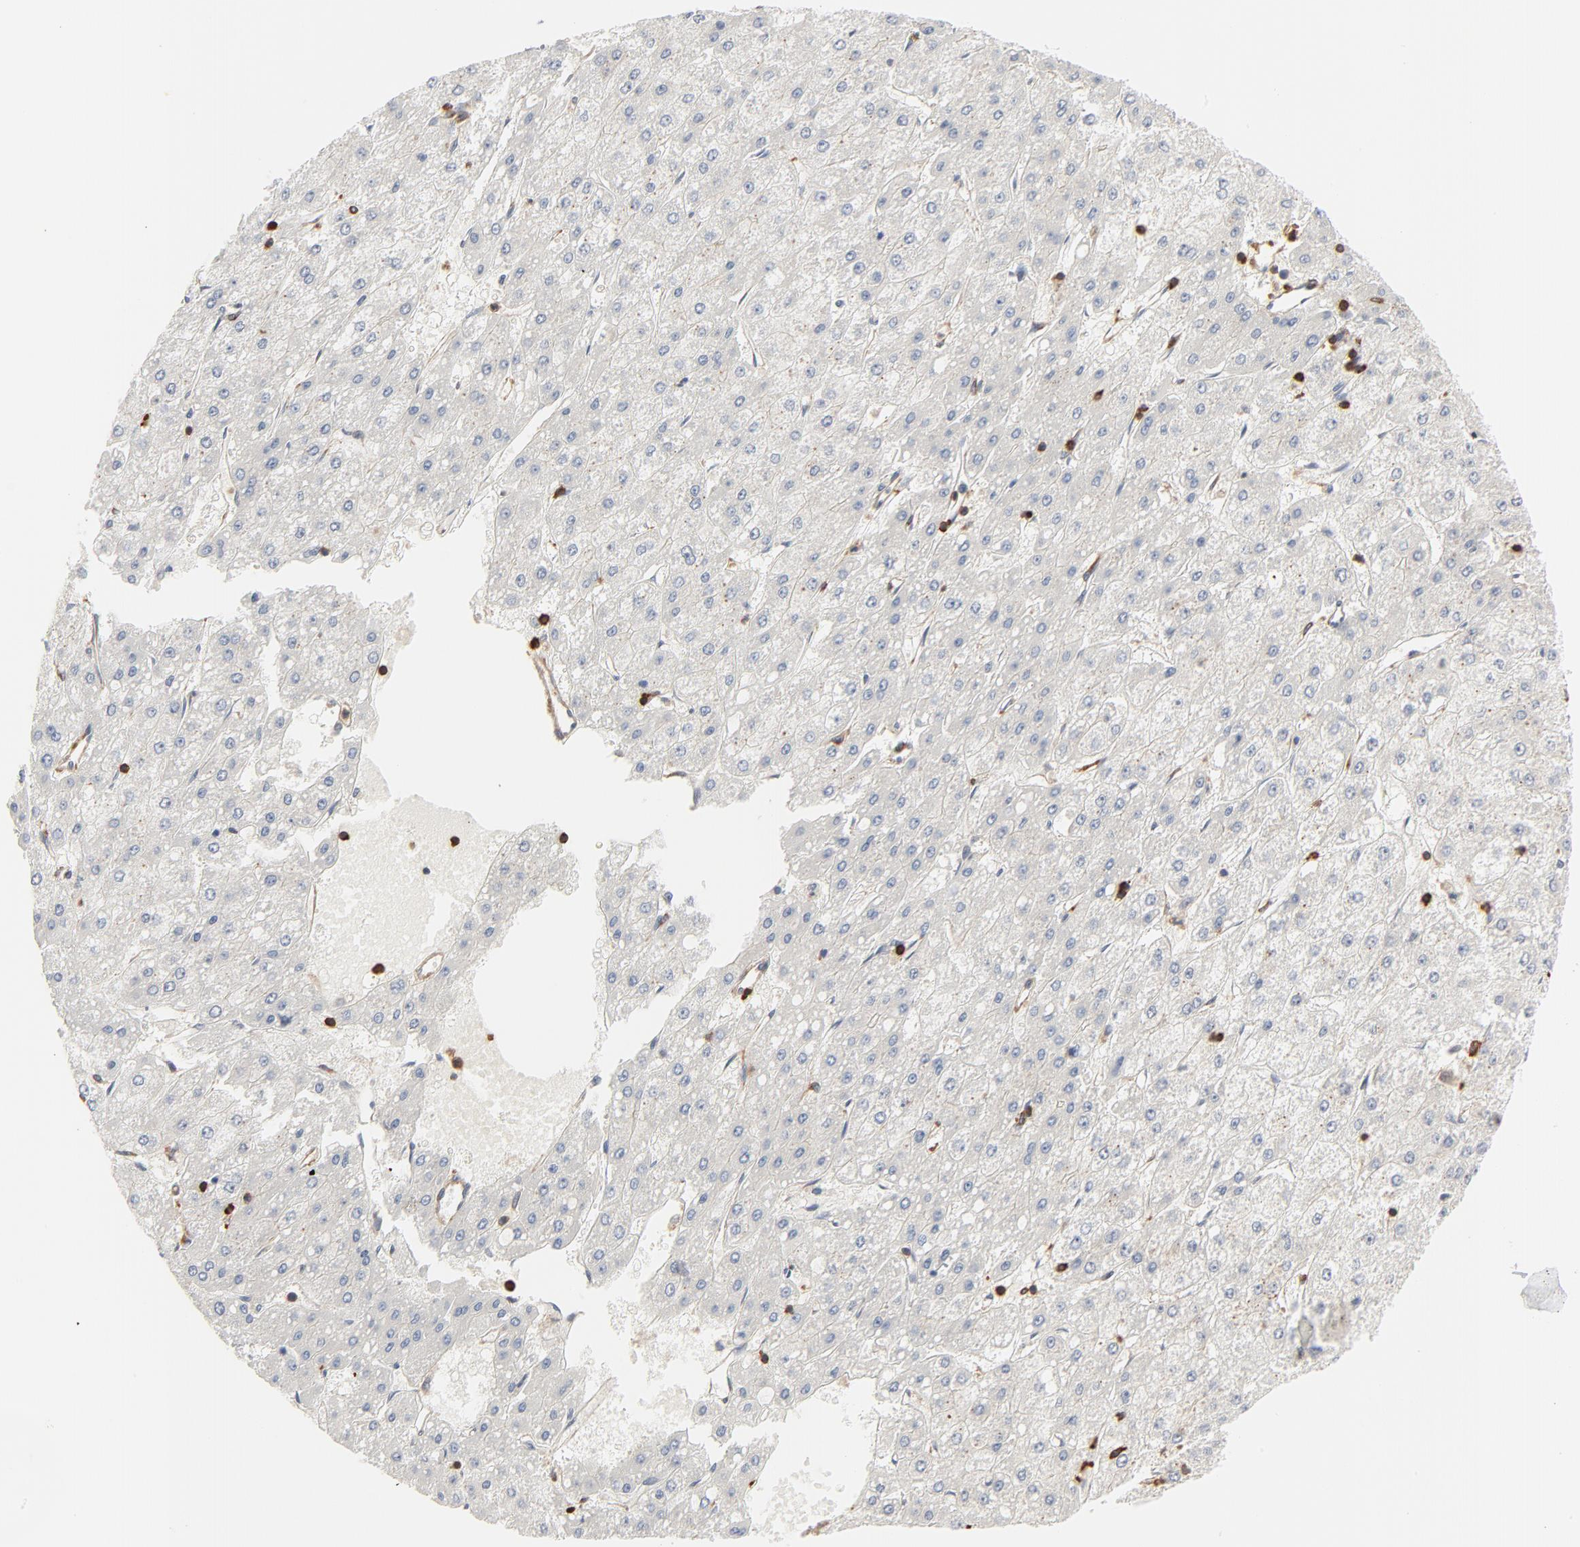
{"staining": {"intensity": "weak", "quantity": ">75%", "location": "cytoplasmic/membranous"}, "tissue": "liver cancer", "cell_type": "Tumor cells", "image_type": "cancer", "snomed": [{"axis": "morphology", "description": "Carcinoma, Hepatocellular, NOS"}, {"axis": "topography", "description": "Liver"}], "caption": "High-magnification brightfield microscopy of hepatocellular carcinoma (liver) stained with DAB (3,3'-diaminobenzidine) (brown) and counterstained with hematoxylin (blue). tumor cells exhibit weak cytoplasmic/membranous expression is appreciated in approximately>75% of cells.", "gene": "SH3KBP1", "patient": {"sex": "female", "age": 52}}